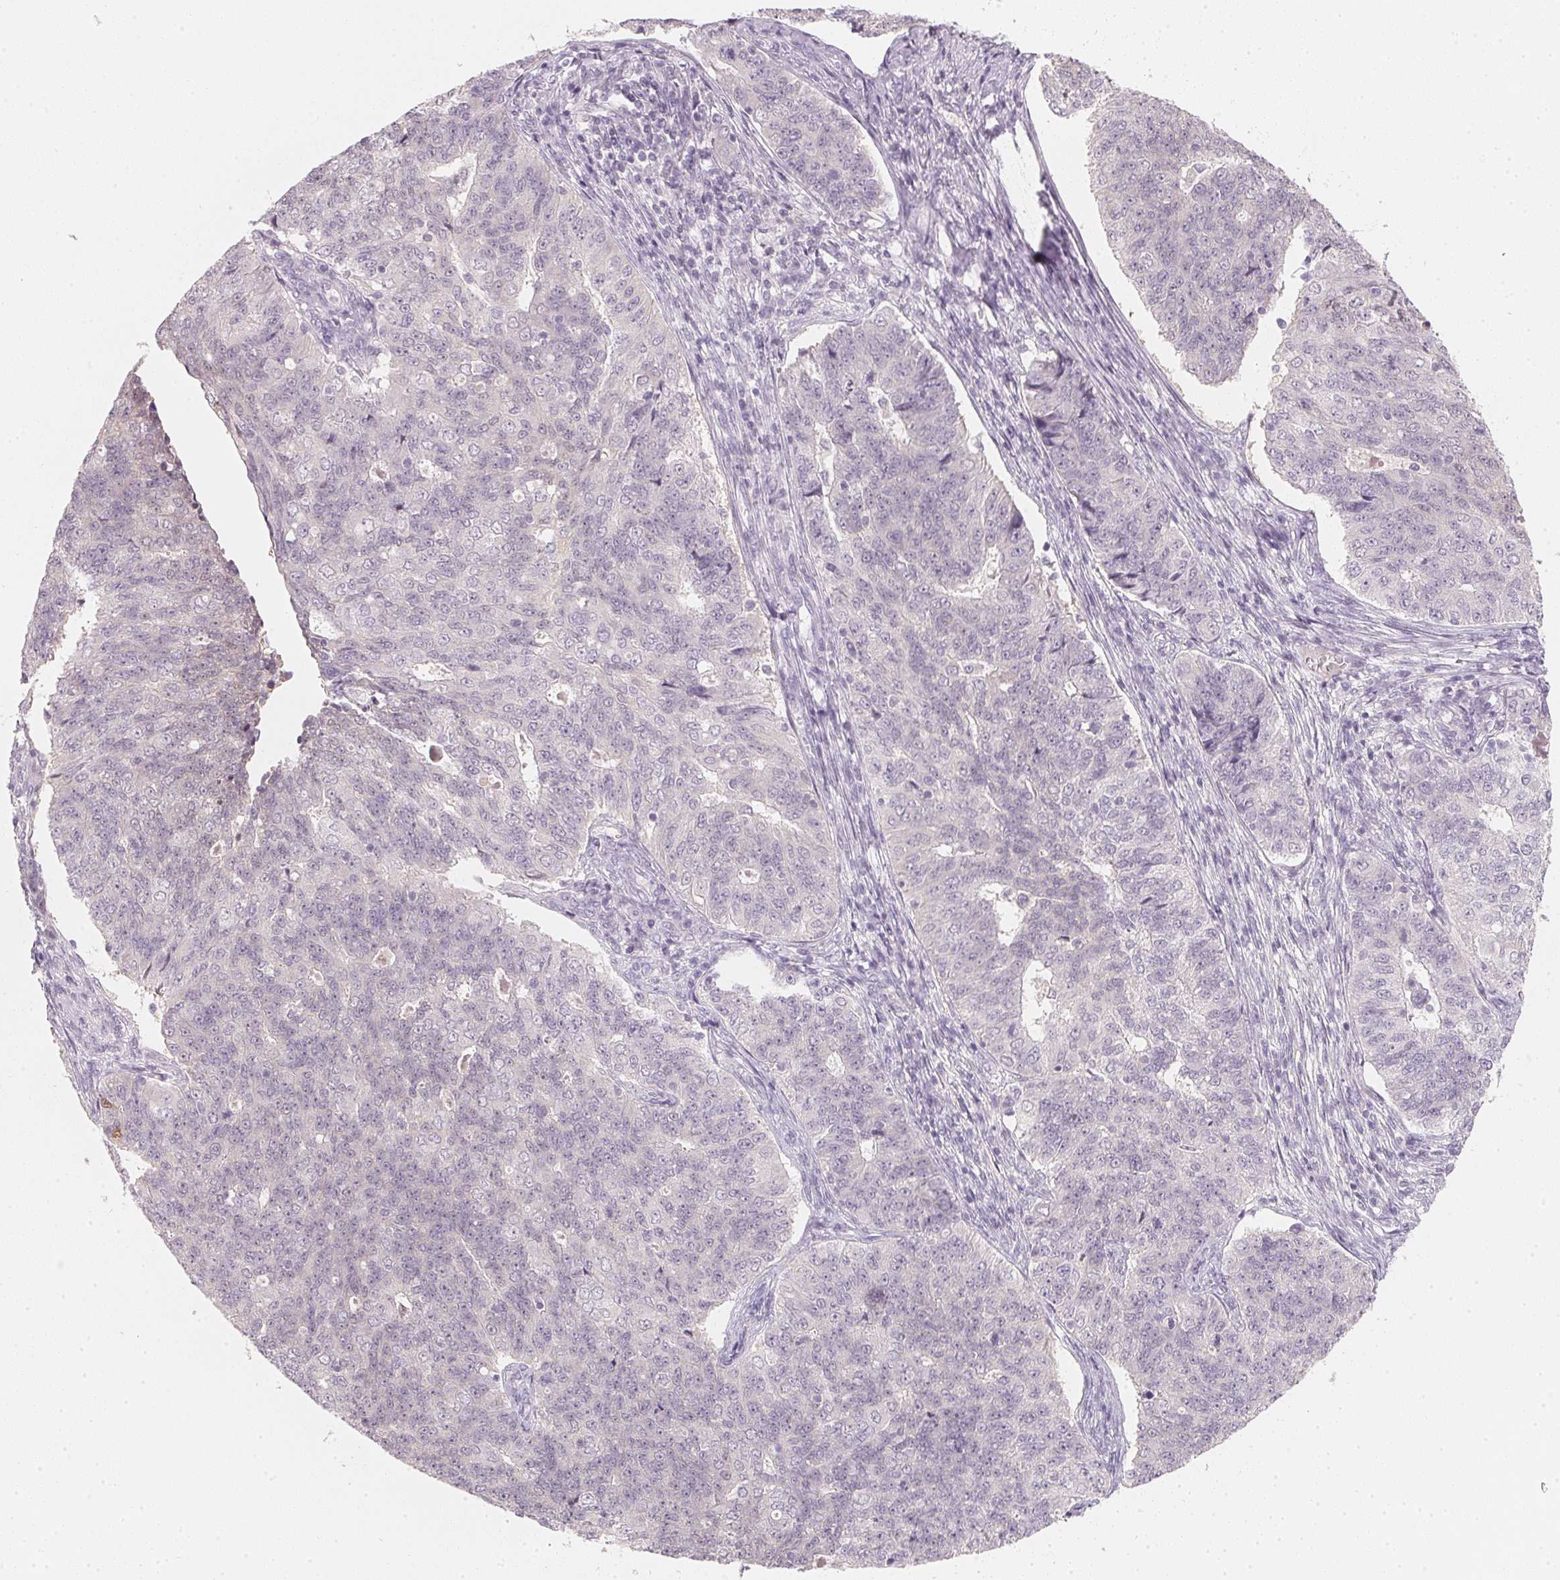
{"staining": {"intensity": "negative", "quantity": "none", "location": "none"}, "tissue": "endometrial cancer", "cell_type": "Tumor cells", "image_type": "cancer", "snomed": [{"axis": "morphology", "description": "Adenocarcinoma, NOS"}, {"axis": "topography", "description": "Endometrium"}], "caption": "Immunohistochemical staining of adenocarcinoma (endometrial) shows no significant expression in tumor cells. (Immunohistochemistry, brightfield microscopy, high magnification).", "gene": "CFAP276", "patient": {"sex": "female", "age": 43}}